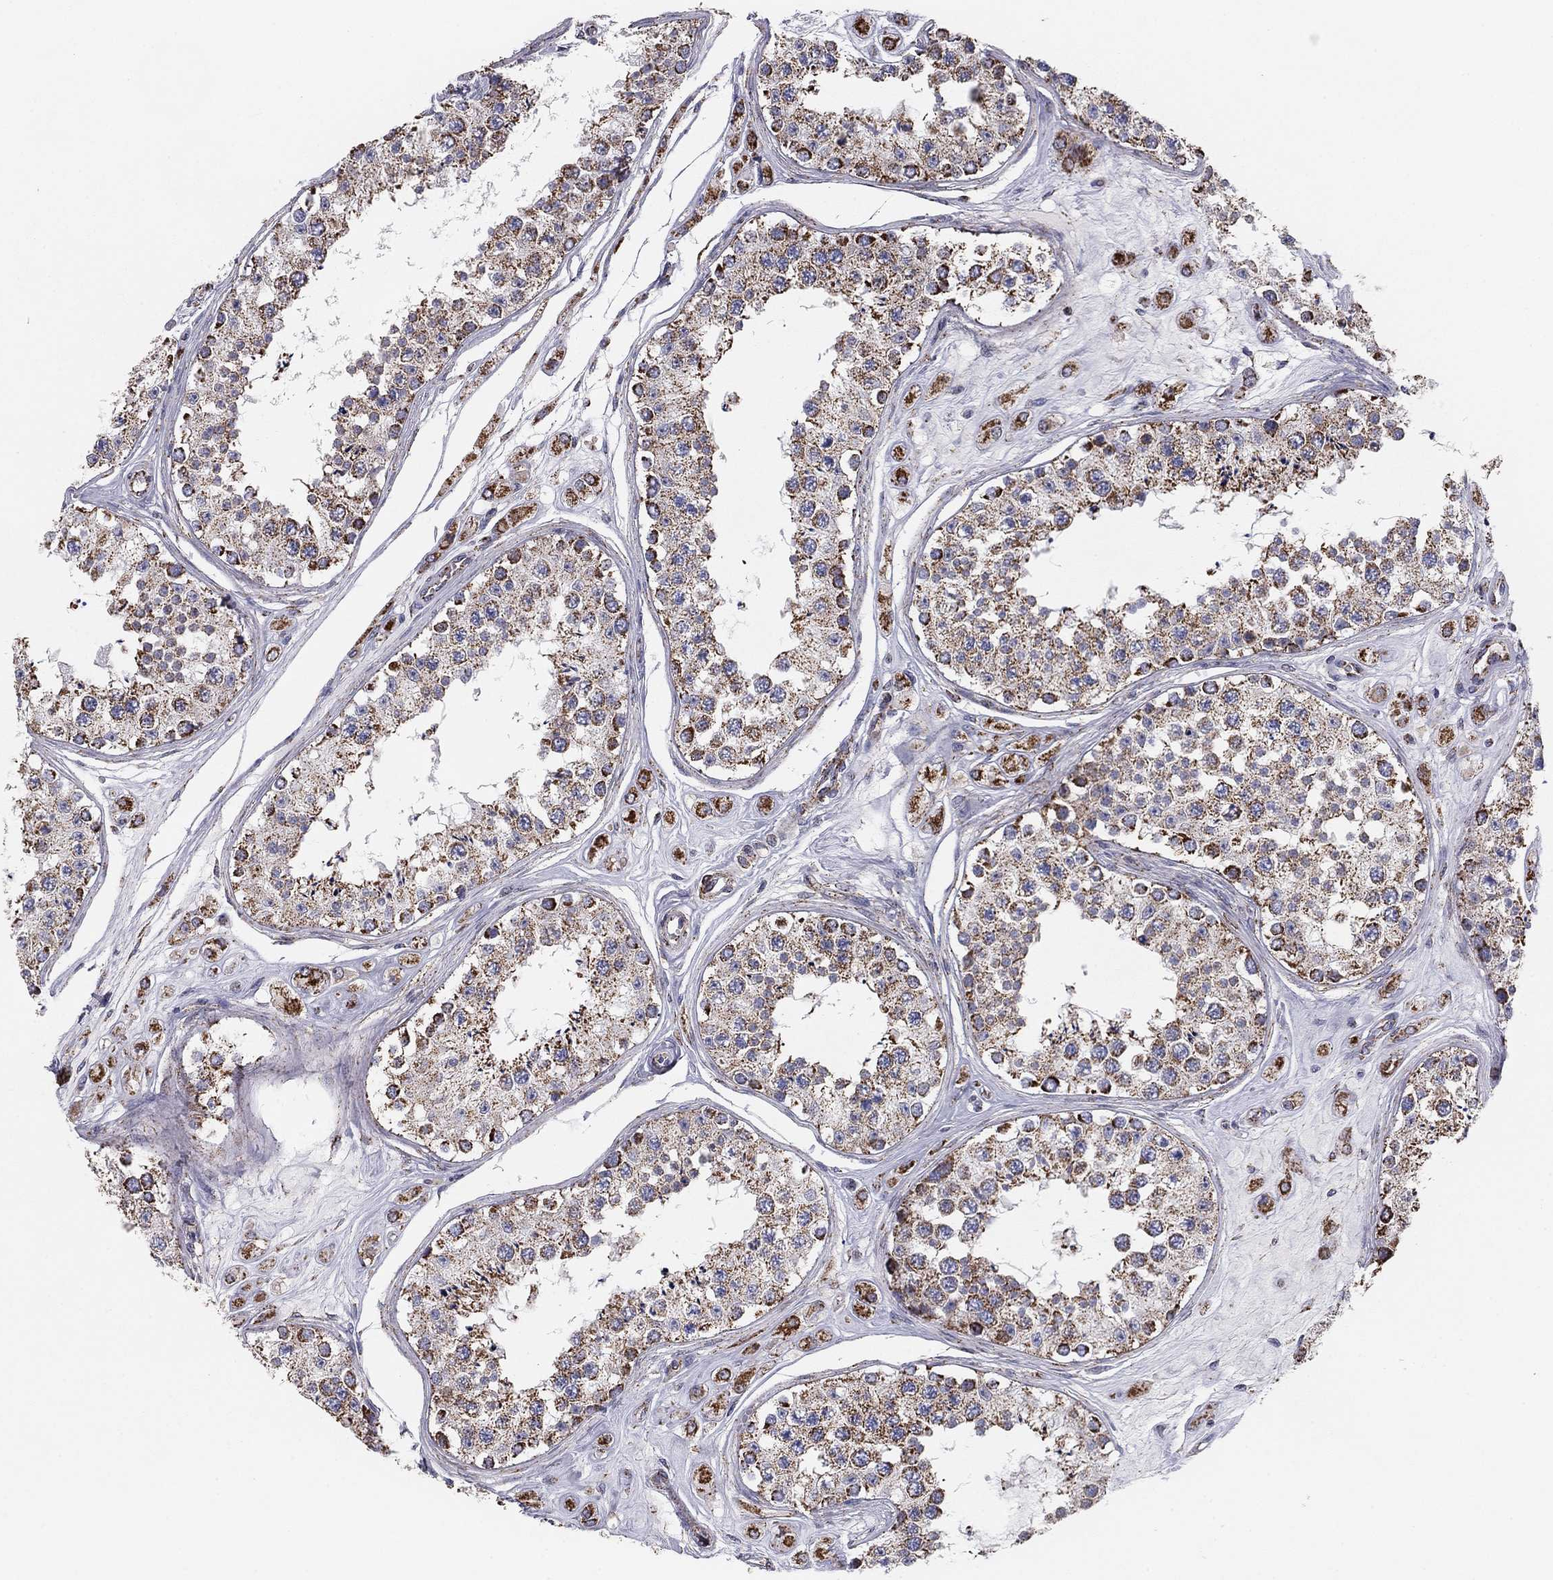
{"staining": {"intensity": "moderate", "quantity": ">75%", "location": "cytoplasmic/membranous"}, "tissue": "testis", "cell_type": "Cells in seminiferous ducts", "image_type": "normal", "snomed": [{"axis": "morphology", "description": "Normal tissue, NOS"}, {"axis": "topography", "description": "Testis"}], "caption": "Human testis stained with a brown dye displays moderate cytoplasmic/membranous positive staining in approximately >75% of cells in seminiferous ducts.", "gene": "NDUFV1", "patient": {"sex": "male", "age": 25}}